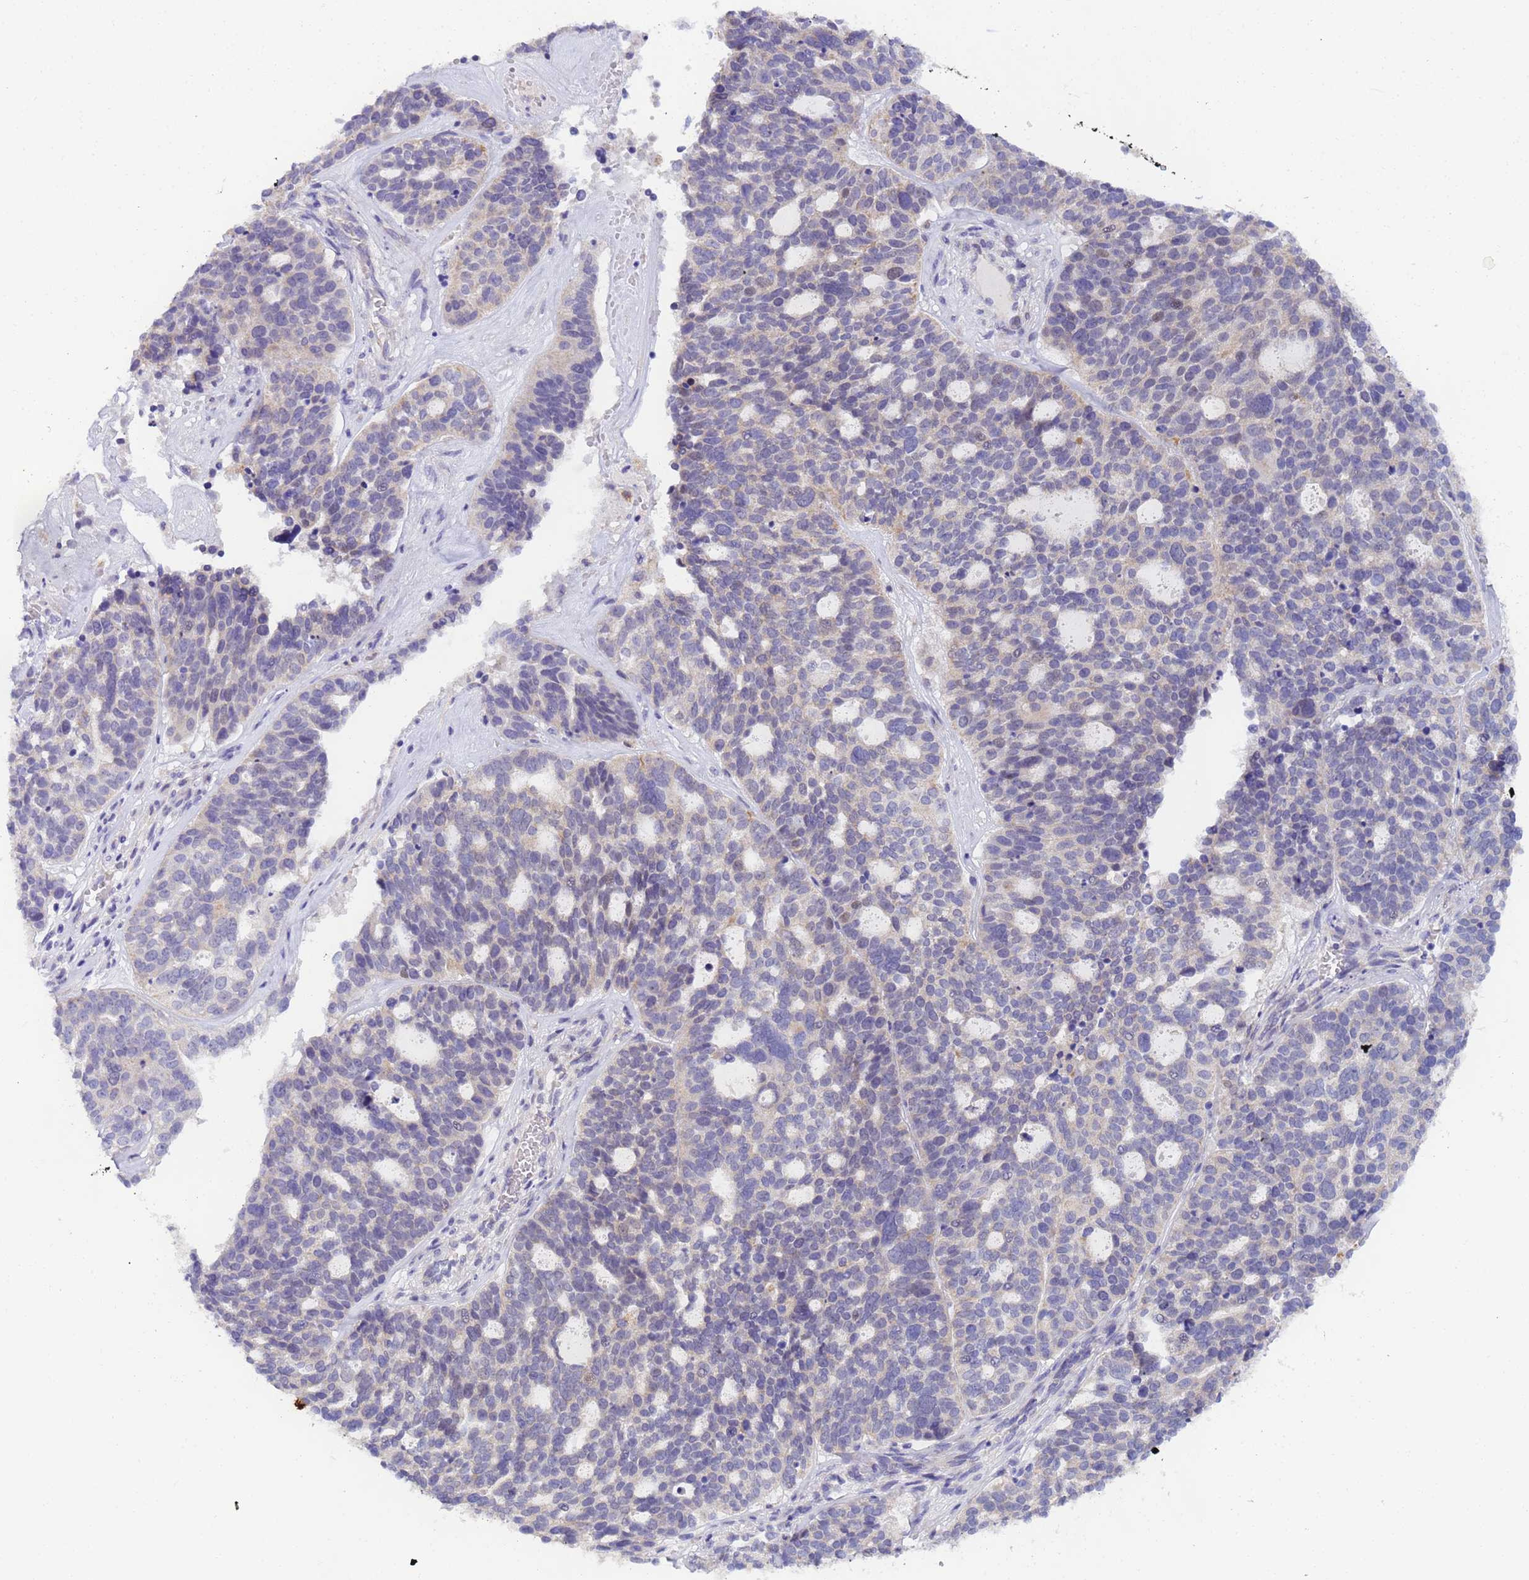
{"staining": {"intensity": "negative", "quantity": "none", "location": "none"}, "tissue": "ovarian cancer", "cell_type": "Tumor cells", "image_type": "cancer", "snomed": [{"axis": "morphology", "description": "Cystadenocarcinoma, serous, NOS"}, {"axis": "topography", "description": "Ovary"}], "caption": "Immunohistochemical staining of human ovarian serous cystadenocarcinoma exhibits no significant staining in tumor cells.", "gene": "RAPGEF3", "patient": {"sex": "female", "age": 59}}